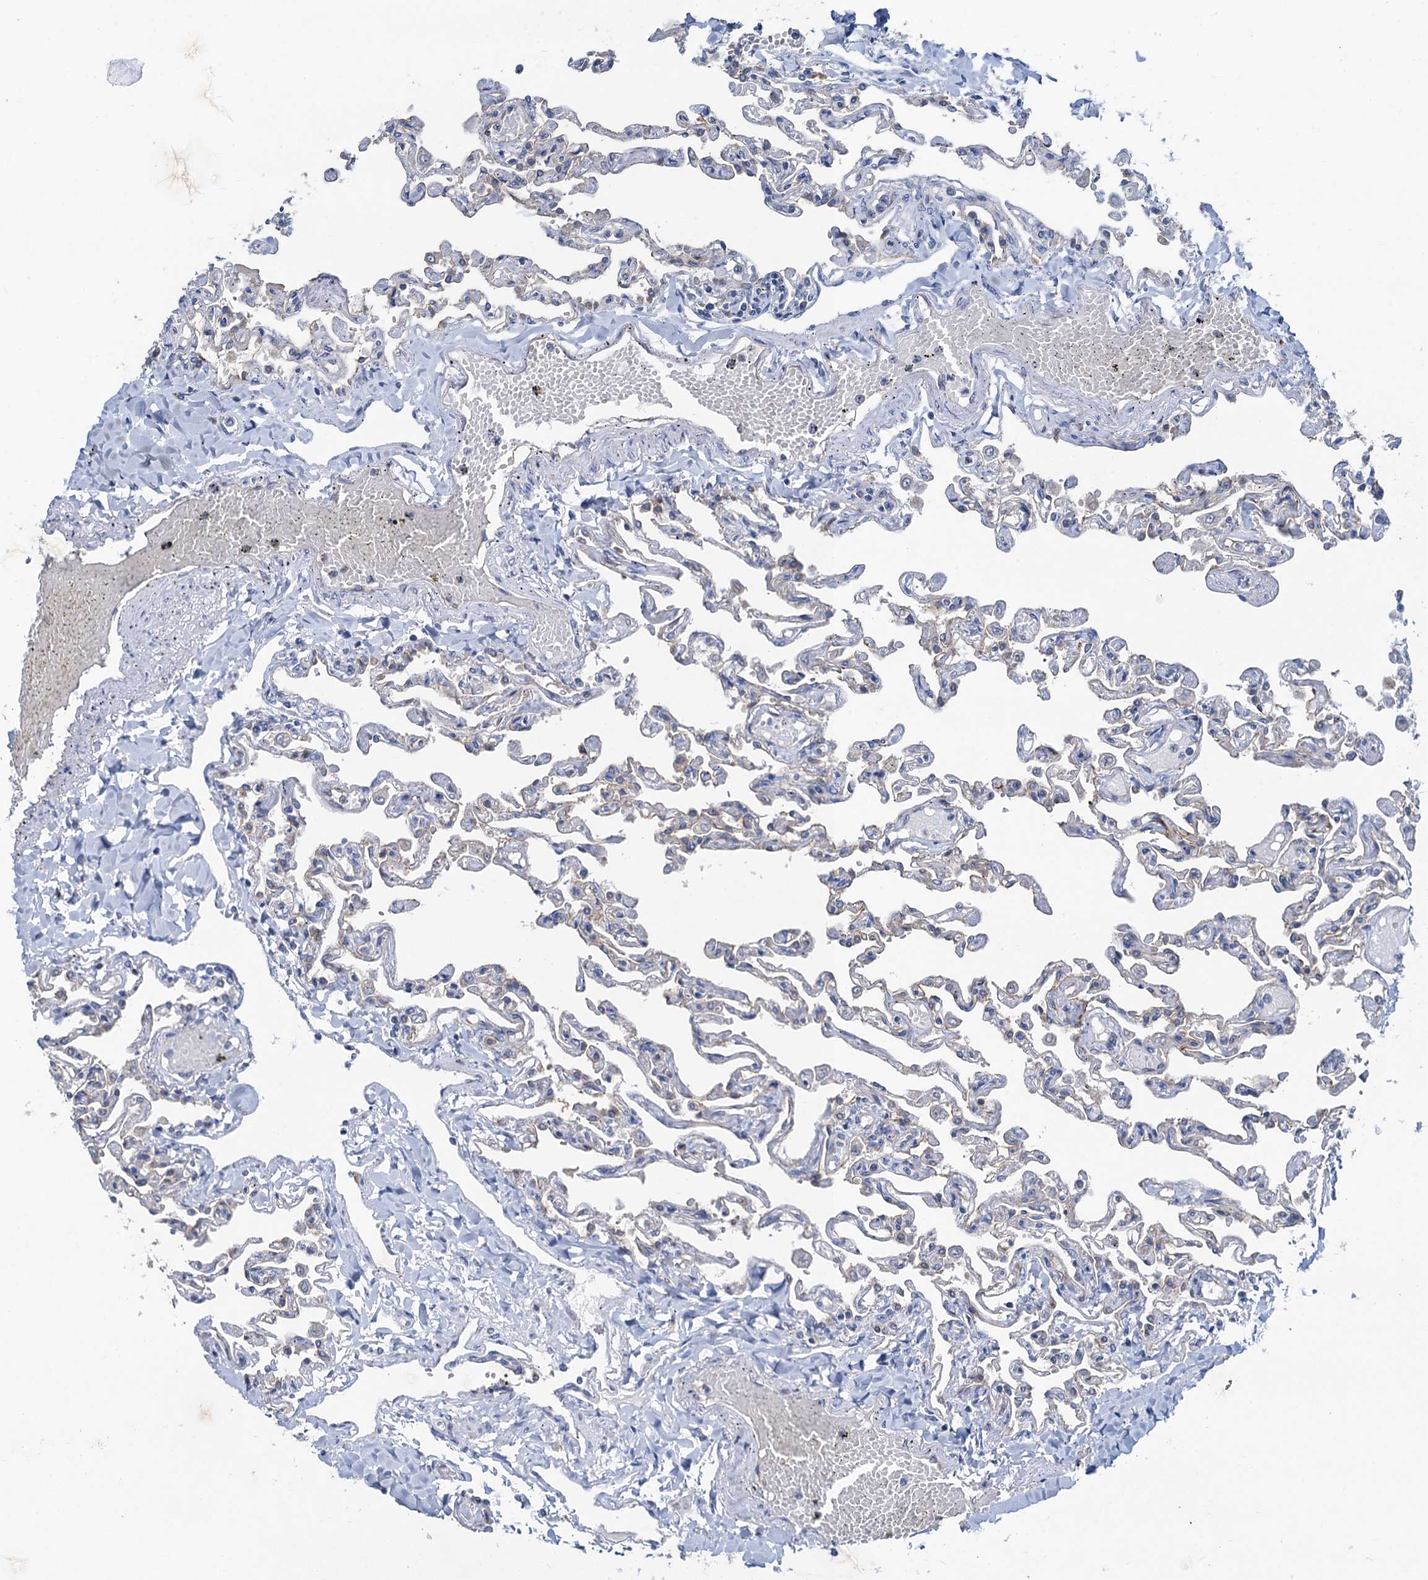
{"staining": {"intensity": "weak", "quantity": "25%-75%", "location": "cytoplasmic/membranous"}, "tissue": "lung", "cell_type": "Alveolar cells", "image_type": "normal", "snomed": [{"axis": "morphology", "description": "Normal tissue, NOS"}, {"axis": "topography", "description": "Lung"}], "caption": "Immunohistochemical staining of unremarkable lung reveals weak cytoplasmic/membranous protein expression in approximately 25%-75% of alveolar cells.", "gene": "PLLP", "patient": {"sex": "male", "age": 21}}